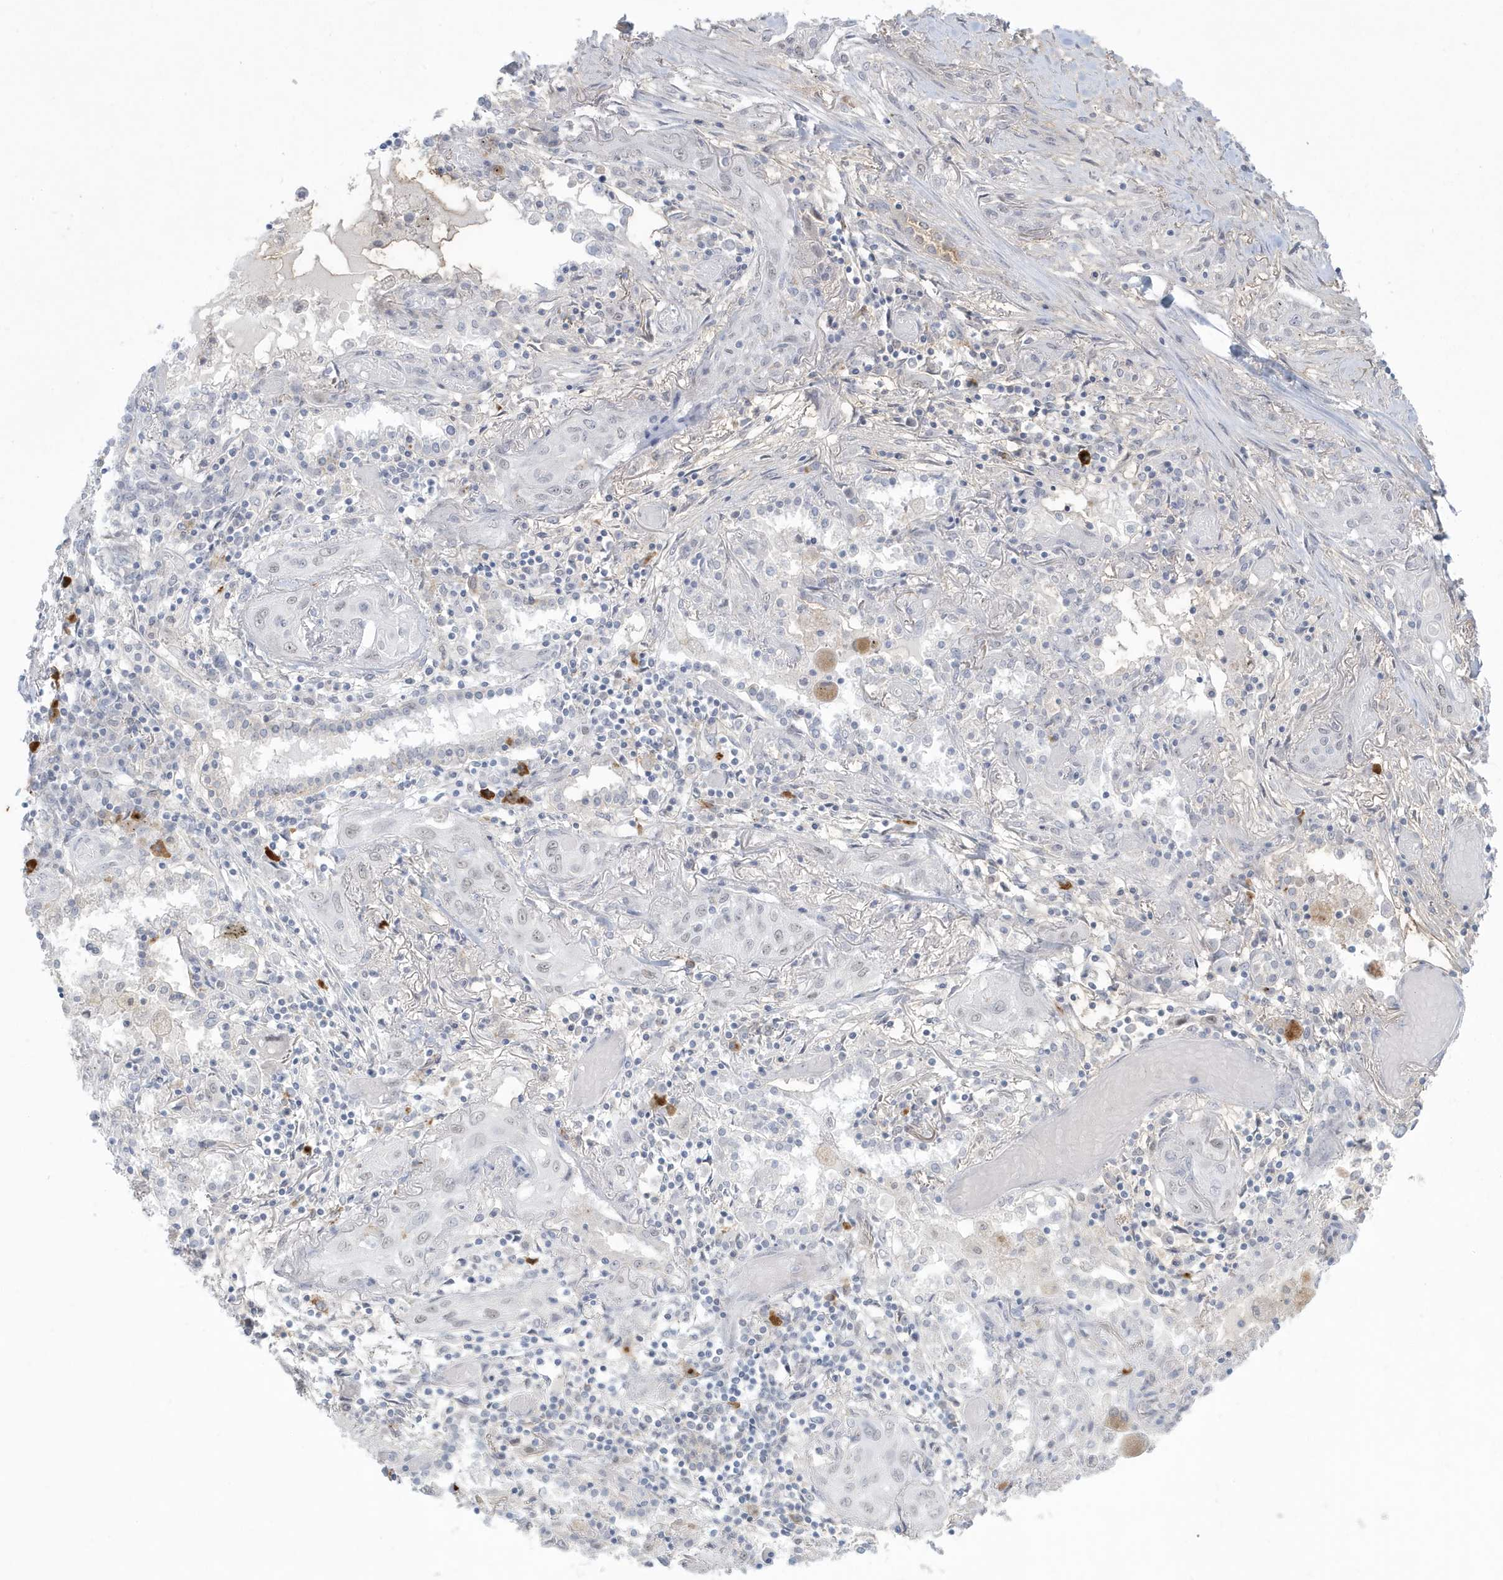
{"staining": {"intensity": "negative", "quantity": "none", "location": "none"}, "tissue": "lung cancer", "cell_type": "Tumor cells", "image_type": "cancer", "snomed": [{"axis": "morphology", "description": "Squamous cell carcinoma, NOS"}, {"axis": "topography", "description": "Lung"}], "caption": "Lung squamous cell carcinoma was stained to show a protein in brown. There is no significant expression in tumor cells.", "gene": "HERC6", "patient": {"sex": "female", "age": 47}}